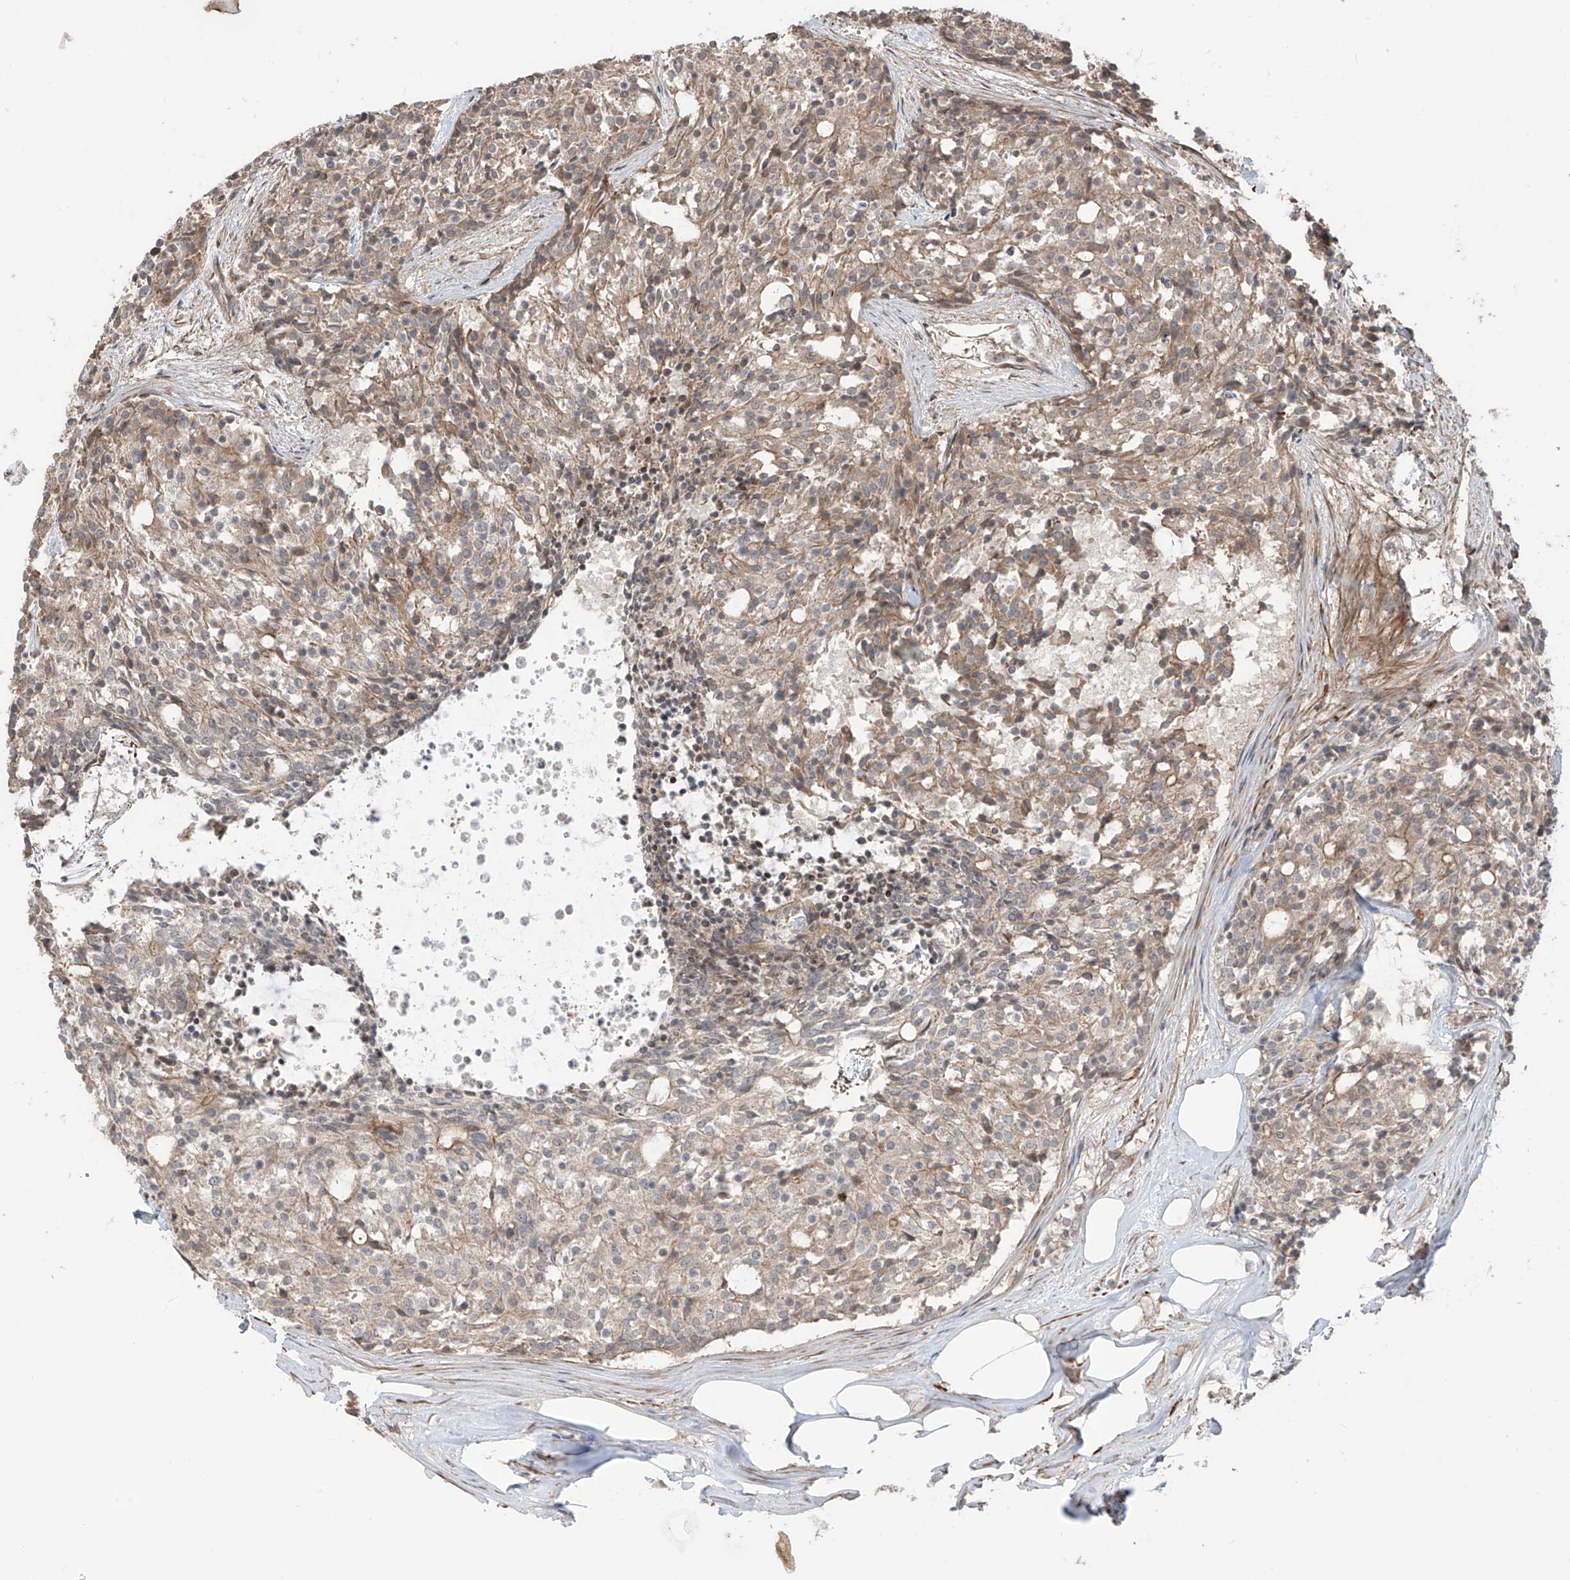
{"staining": {"intensity": "weak", "quantity": ">75%", "location": "cytoplasmic/membranous"}, "tissue": "carcinoid", "cell_type": "Tumor cells", "image_type": "cancer", "snomed": [{"axis": "morphology", "description": "Carcinoid, malignant, NOS"}, {"axis": "topography", "description": "Pancreas"}], "caption": "Weak cytoplasmic/membranous staining for a protein is identified in about >75% of tumor cells of carcinoid using IHC.", "gene": "LRRC74A", "patient": {"sex": "female", "age": 54}}